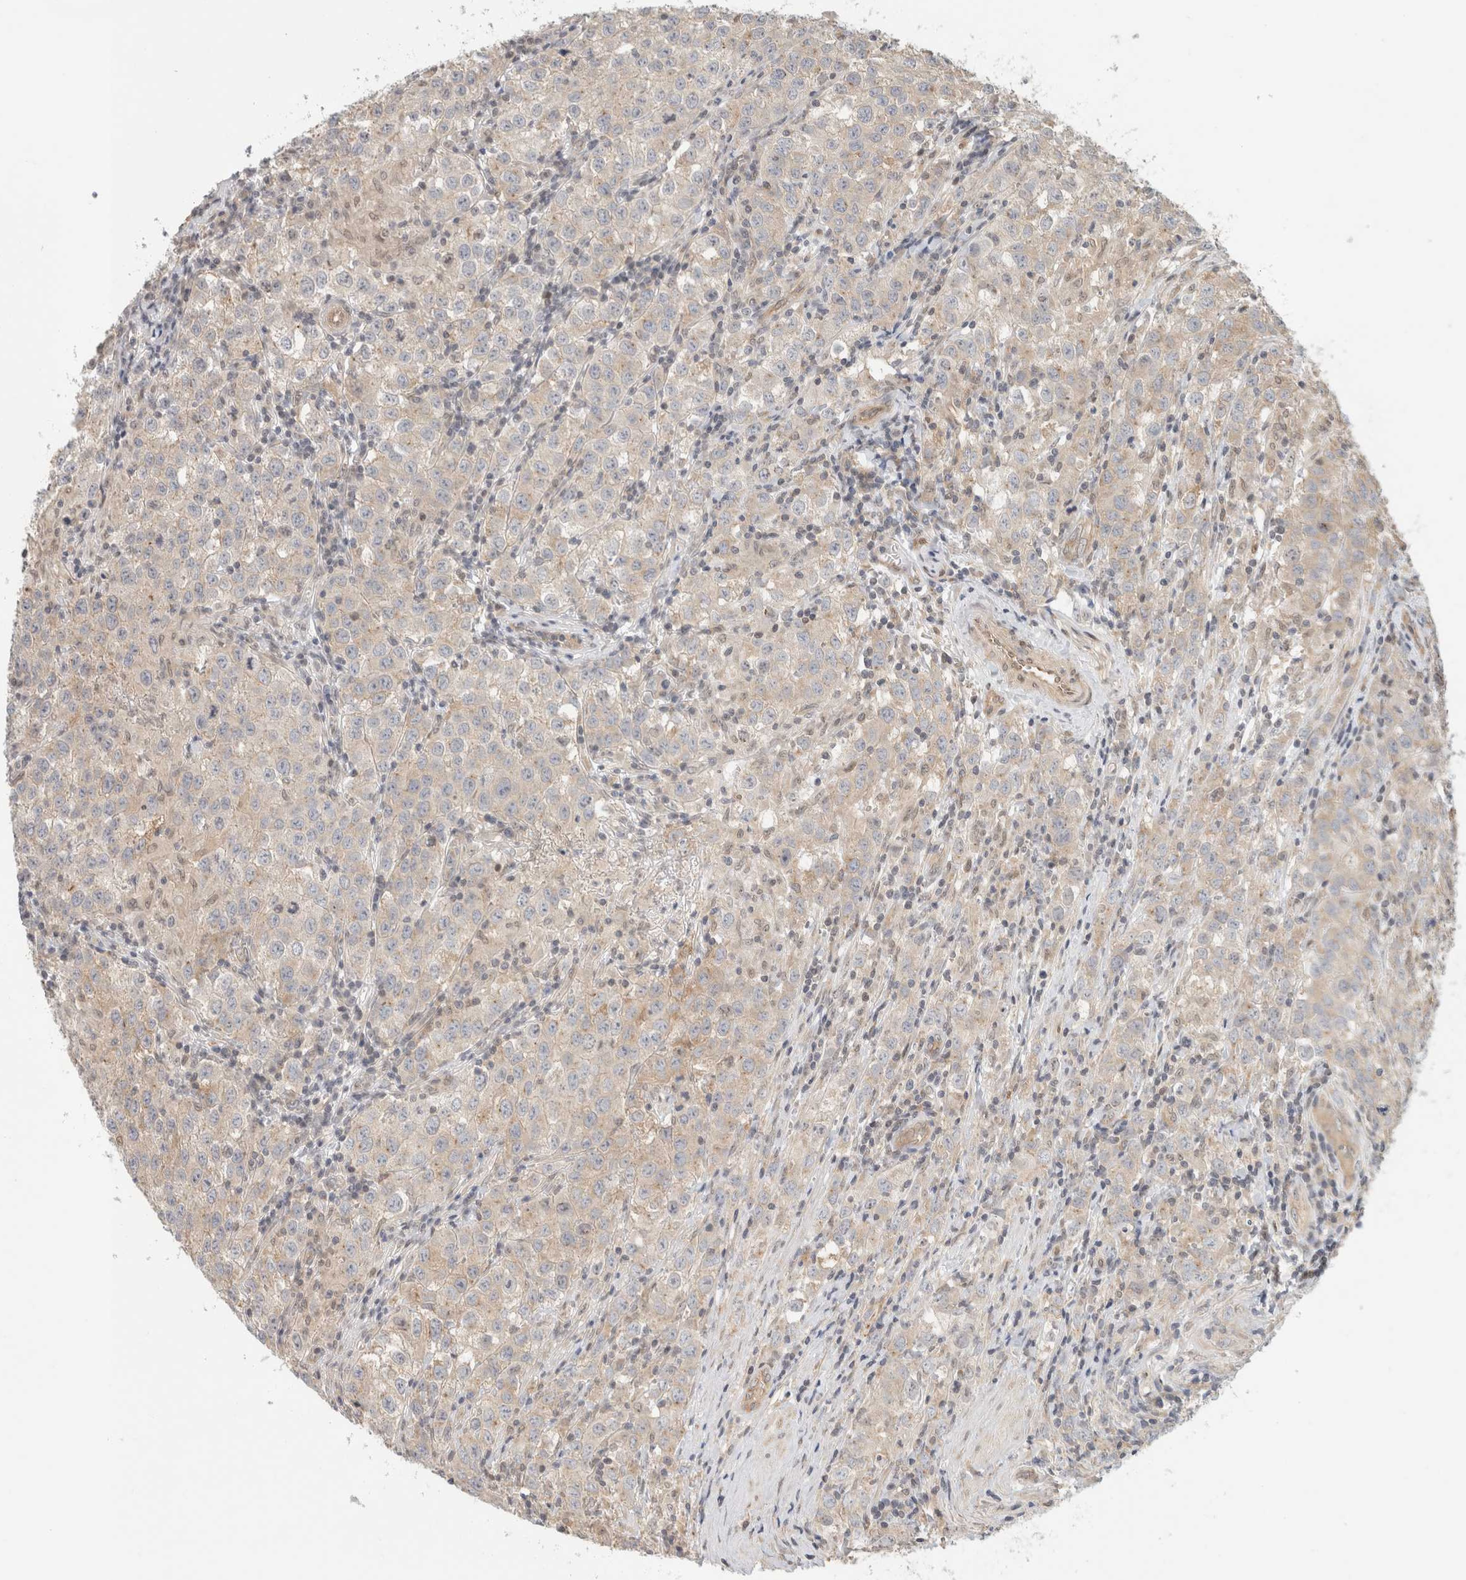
{"staining": {"intensity": "weak", "quantity": "<25%", "location": "cytoplasmic/membranous"}, "tissue": "testis cancer", "cell_type": "Tumor cells", "image_type": "cancer", "snomed": [{"axis": "morphology", "description": "Seminoma, NOS"}, {"axis": "morphology", "description": "Carcinoma, Embryonal, NOS"}, {"axis": "topography", "description": "Testis"}], "caption": "The photomicrograph displays no significant staining in tumor cells of testis cancer.", "gene": "OTUD6B", "patient": {"sex": "male", "age": 43}}